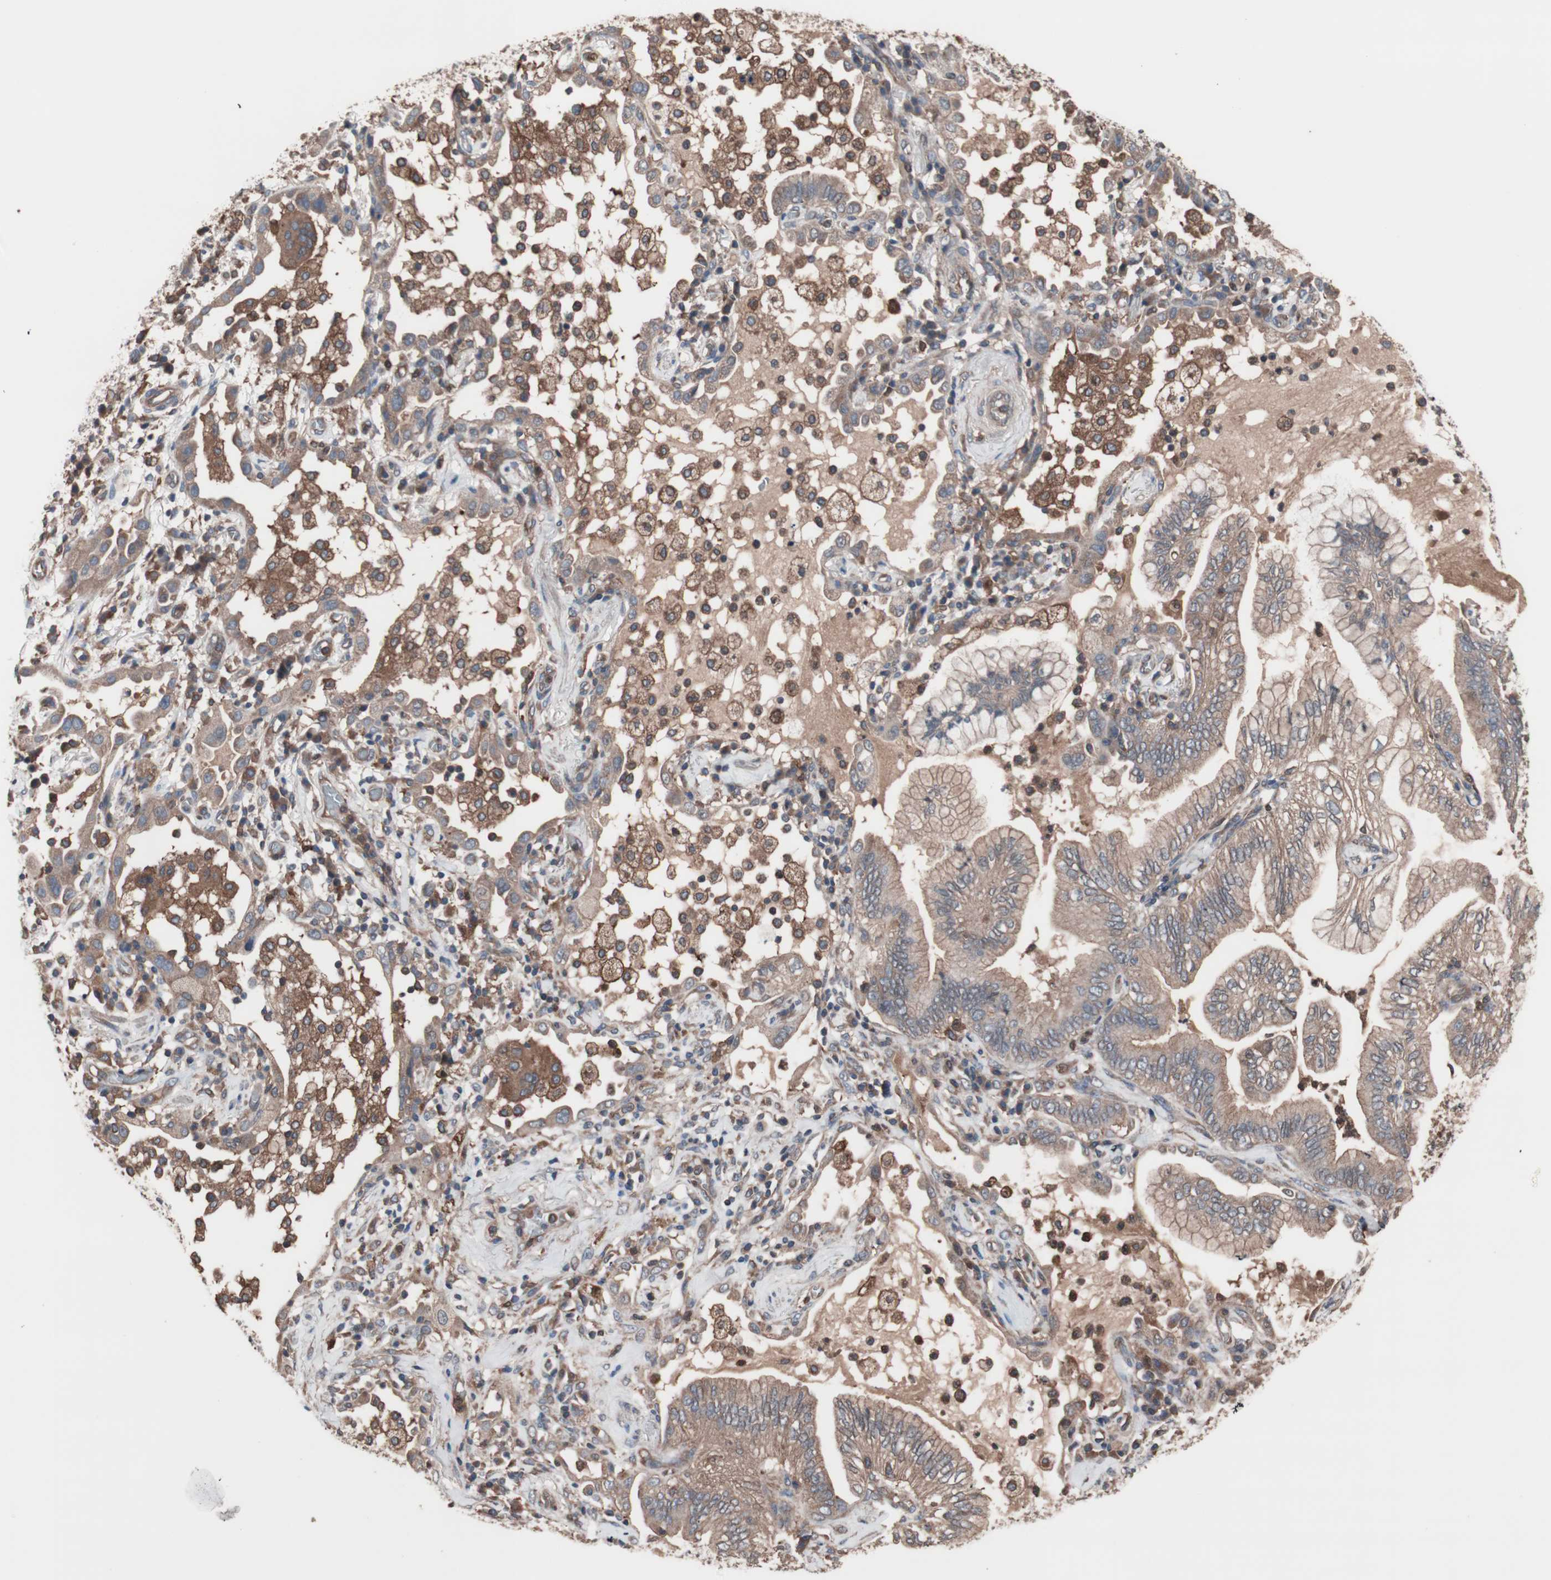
{"staining": {"intensity": "weak", "quantity": ">75%", "location": "cytoplasmic/membranous"}, "tissue": "lung cancer", "cell_type": "Tumor cells", "image_type": "cancer", "snomed": [{"axis": "morphology", "description": "Normal tissue, NOS"}, {"axis": "morphology", "description": "Adenocarcinoma, NOS"}, {"axis": "topography", "description": "Bronchus"}, {"axis": "topography", "description": "Lung"}], "caption": "Protein expression analysis of human lung cancer (adenocarcinoma) reveals weak cytoplasmic/membranous expression in about >75% of tumor cells.", "gene": "ATG7", "patient": {"sex": "female", "age": 70}}